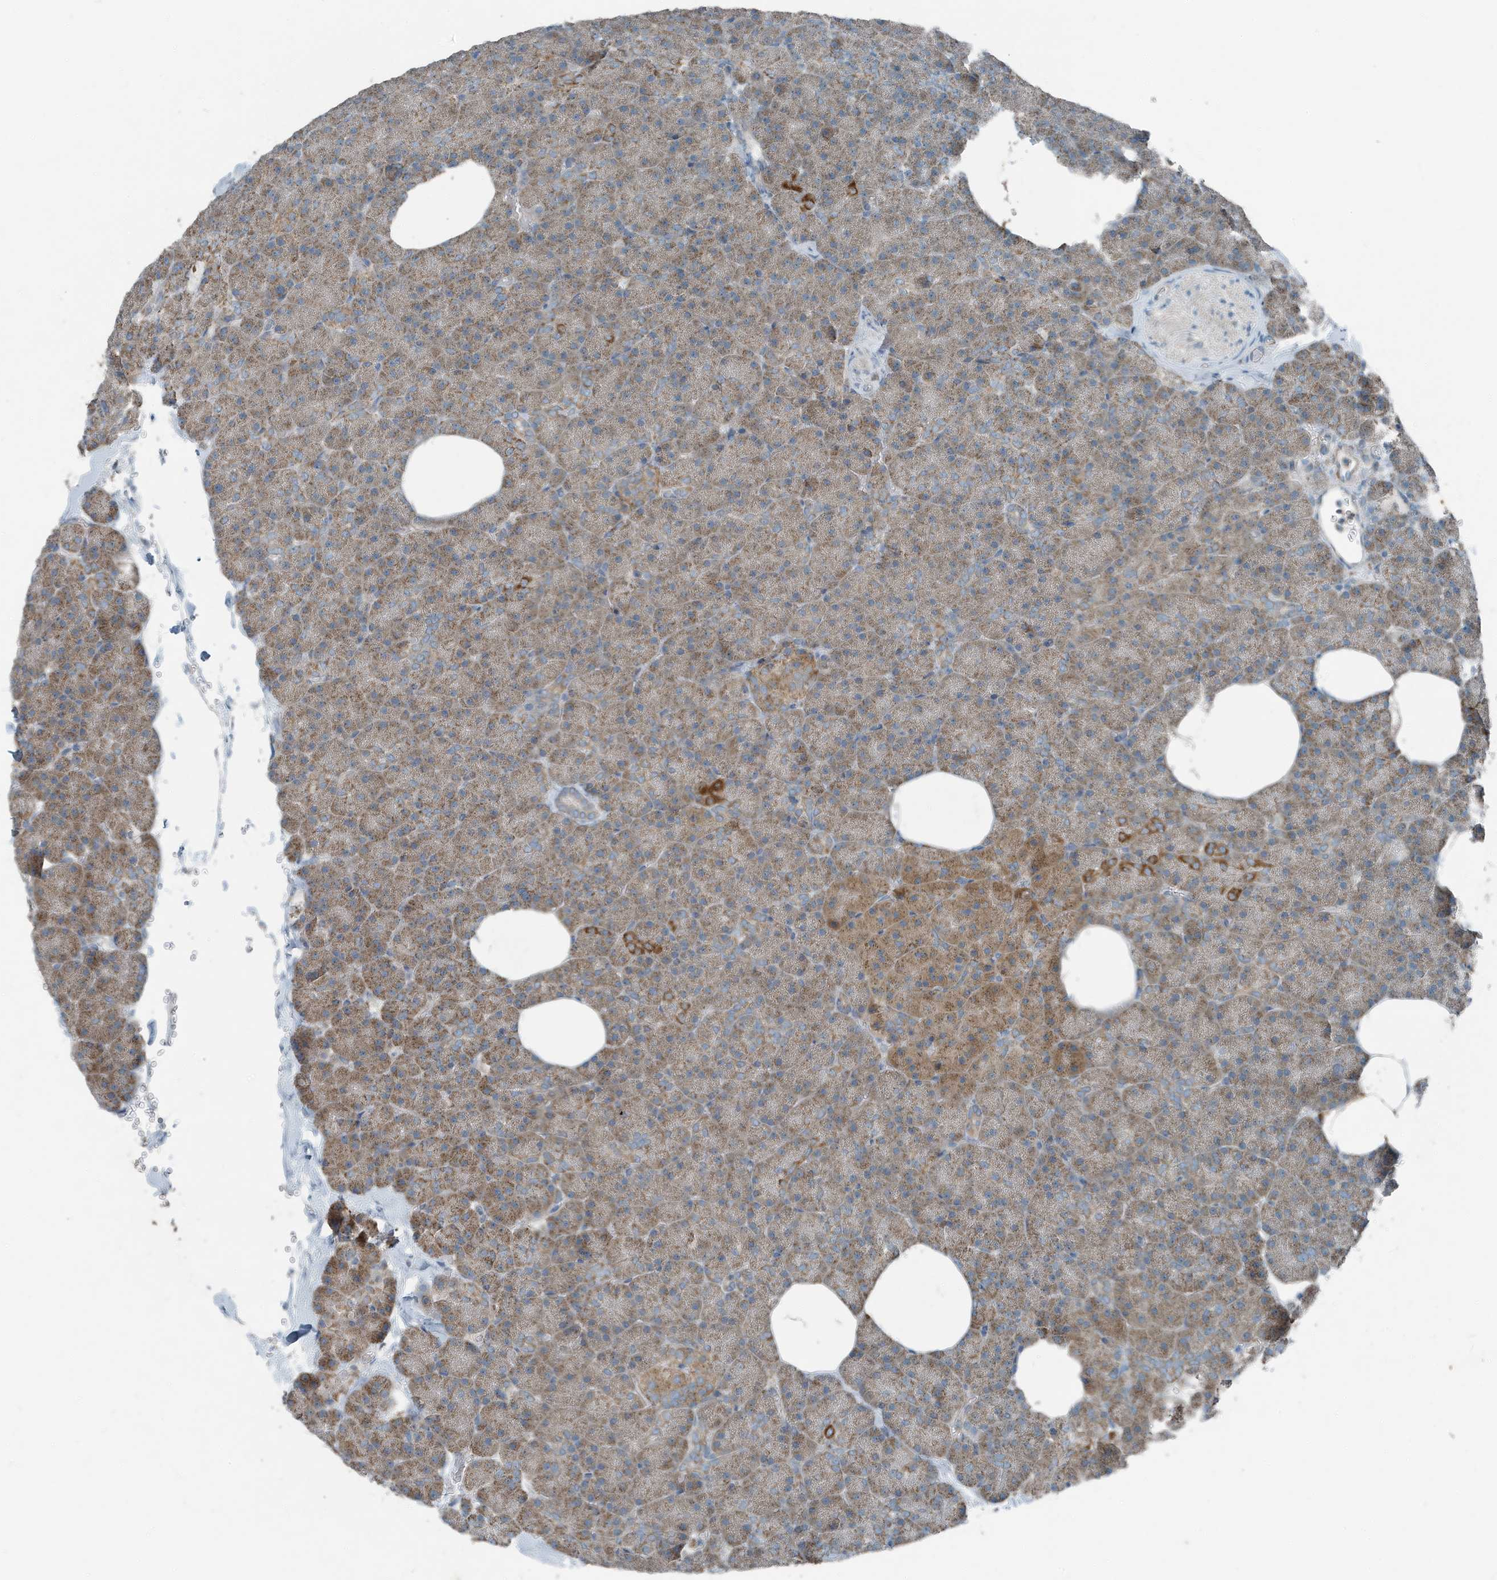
{"staining": {"intensity": "moderate", "quantity": ">75%", "location": "cytoplasmic/membranous"}, "tissue": "pancreas", "cell_type": "Exocrine glandular cells", "image_type": "normal", "snomed": [{"axis": "morphology", "description": "Normal tissue, NOS"}, {"axis": "morphology", "description": "Carcinoid, malignant, NOS"}, {"axis": "topography", "description": "Pancreas"}], "caption": "This image demonstrates IHC staining of benign pancreas, with medium moderate cytoplasmic/membranous staining in about >75% of exocrine glandular cells.", "gene": "MT", "patient": {"sex": "female", "age": 35}}